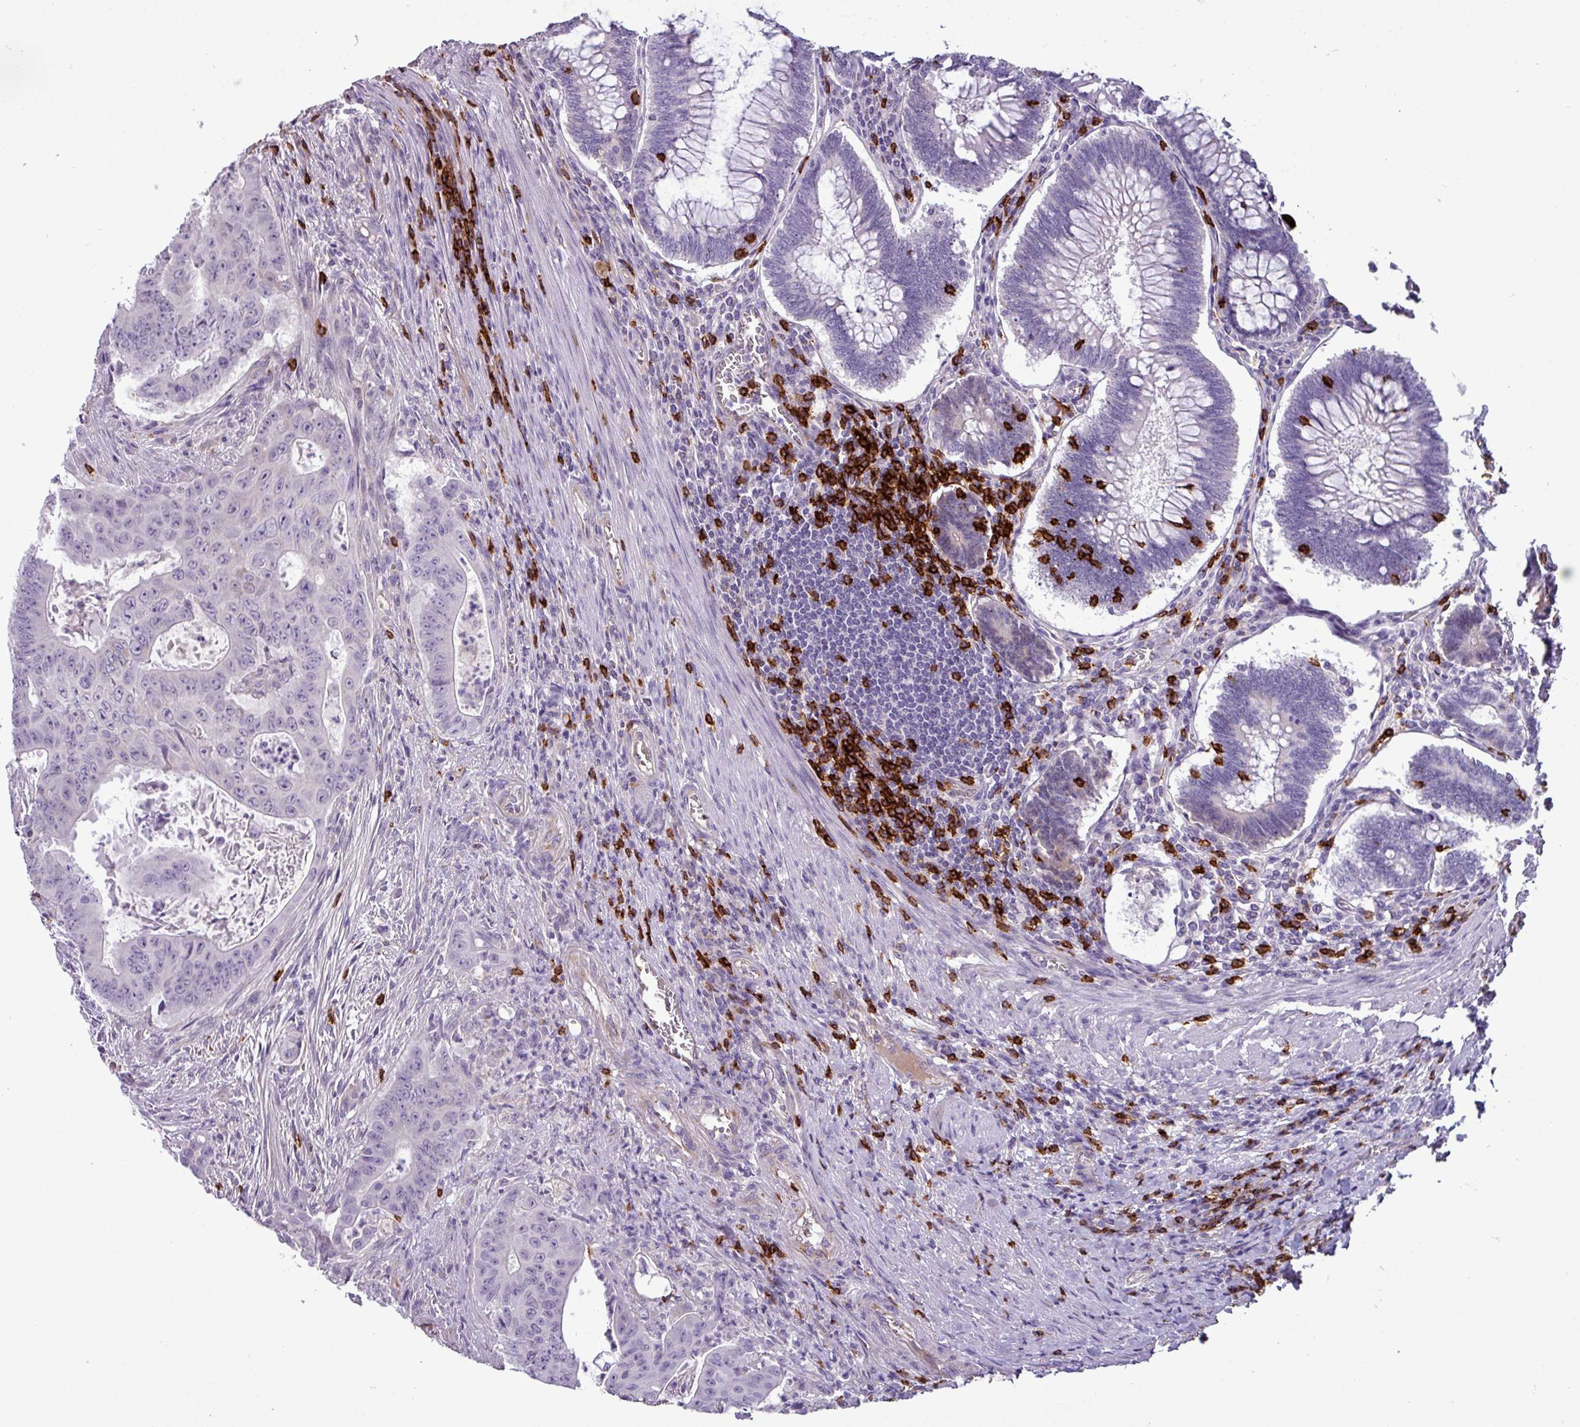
{"staining": {"intensity": "negative", "quantity": "none", "location": "none"}, "tissue": "colorectal cancer", "cell_type": "Tumor cells", "image_type": "cancer", "snomed": [{"axis": "morphology", "description": "Adenocarcinoma, NOS"}, {"axis": "topography", "description": "Rectum"}], "caption": "Immunohistochemistry (IHC) photomicrograph of adenocarcinoma (colorectal) stained for a protein (brown), which exhibits no positivity in tumor cells.", "gene": "CD8A", "patient": {"sex": "female", "age": 75}}